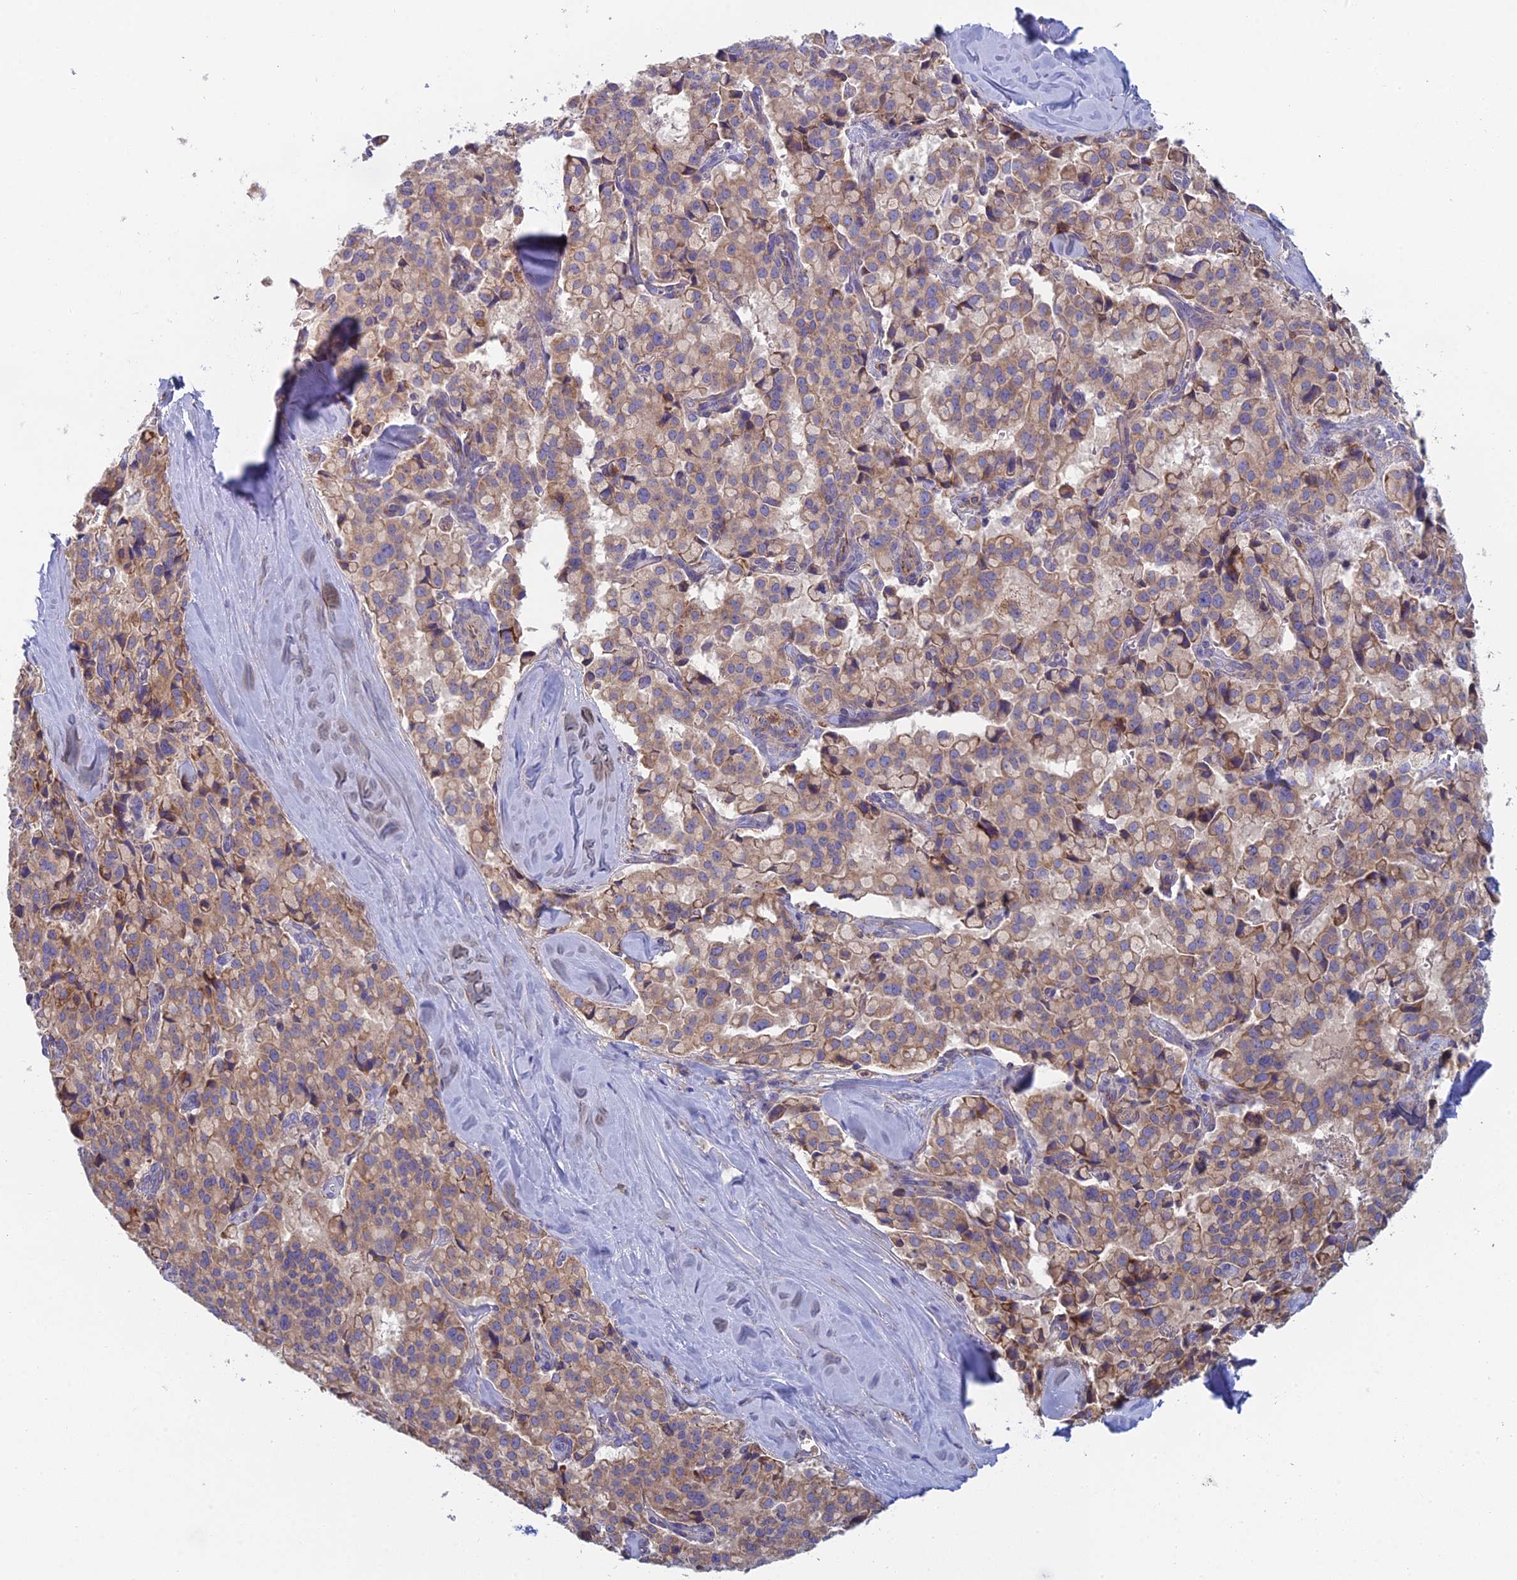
{"staining": {"intensity": "weak", "quantity": ">75%", "location": "cytoplasmic/membranous"}, "tissue": "pancreatic cancer", "cell_type": "Tumor cells", "image_type": "cancer", "snomed": [{"axis": "morphology", "description": "Adenocarcinoma, NOS"}, {"axis": "topography", "description": "Pancreas"}], "caption": "Weak cytoplasmic/membranous expression for a protein is appreciated in approximately >75% of tumor cells of pancreatic cancer (adenocarcinoma) using immunohistochemistry.", "gene": "IFTAP", "patient": {"sex": "male", "age": 65}}